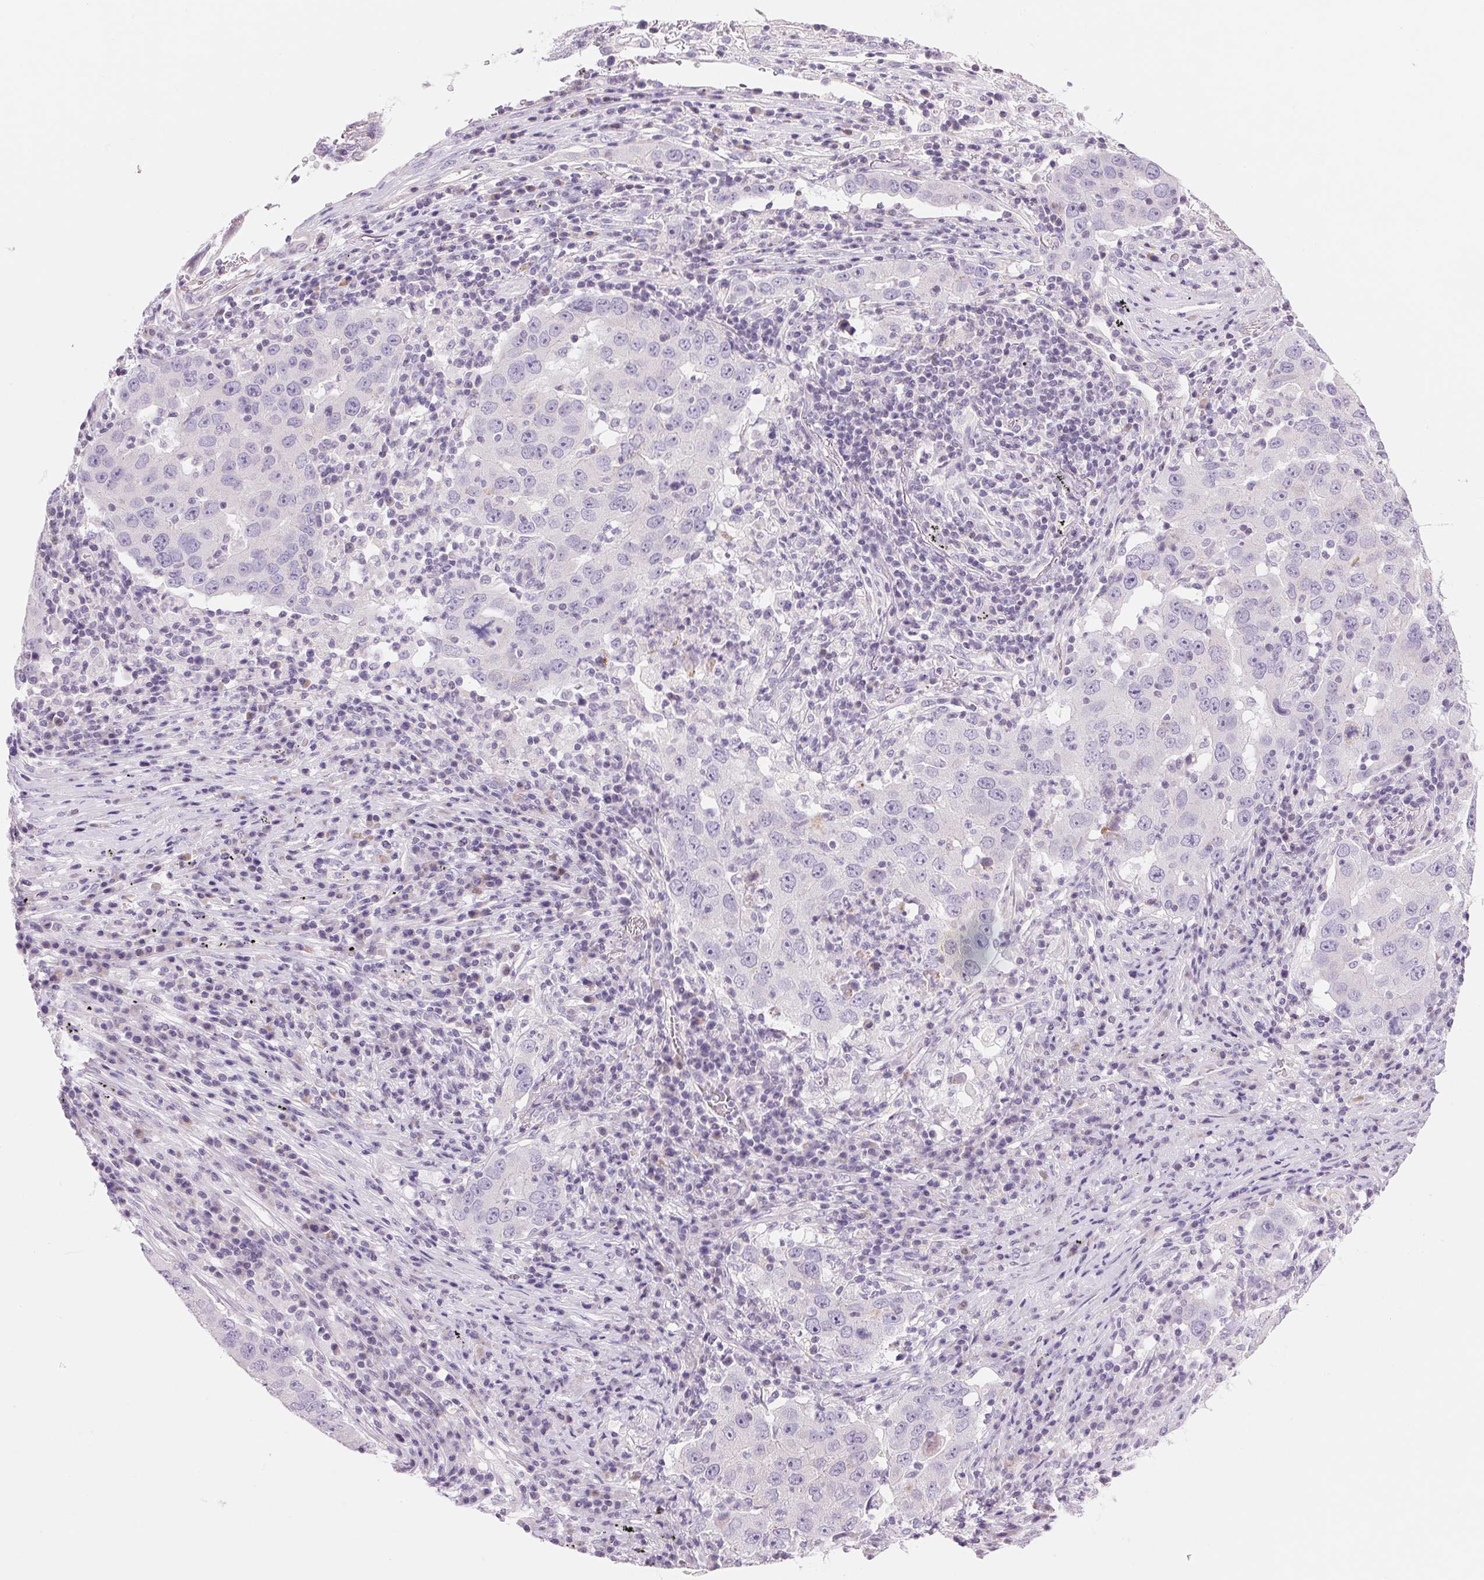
{"staining": {"intensity": "negative", "quantity": "none", "location": "none"}, "tissue": "lung cancer", "cell_type": "Tumor cells", "image_type": "cancer", "snomed": [{"axis": "morphology", "description": "Adenocarcinoma, NOS"}, {"axis": "topography", "description": "Lung"}], "caption": "IHC photomicrograph of neoplastic tissue: human adenocarcinoma (lung) stained with DAB reveals no significant protein staining in tumor cells. (Stains: DAB immunohistochemistry with hematoxylin counter stain, Microscopy: brightfield microscopy at high magnification).", "gene": "CYP11B1", "patient": {"sex": "male", "age": 73}}